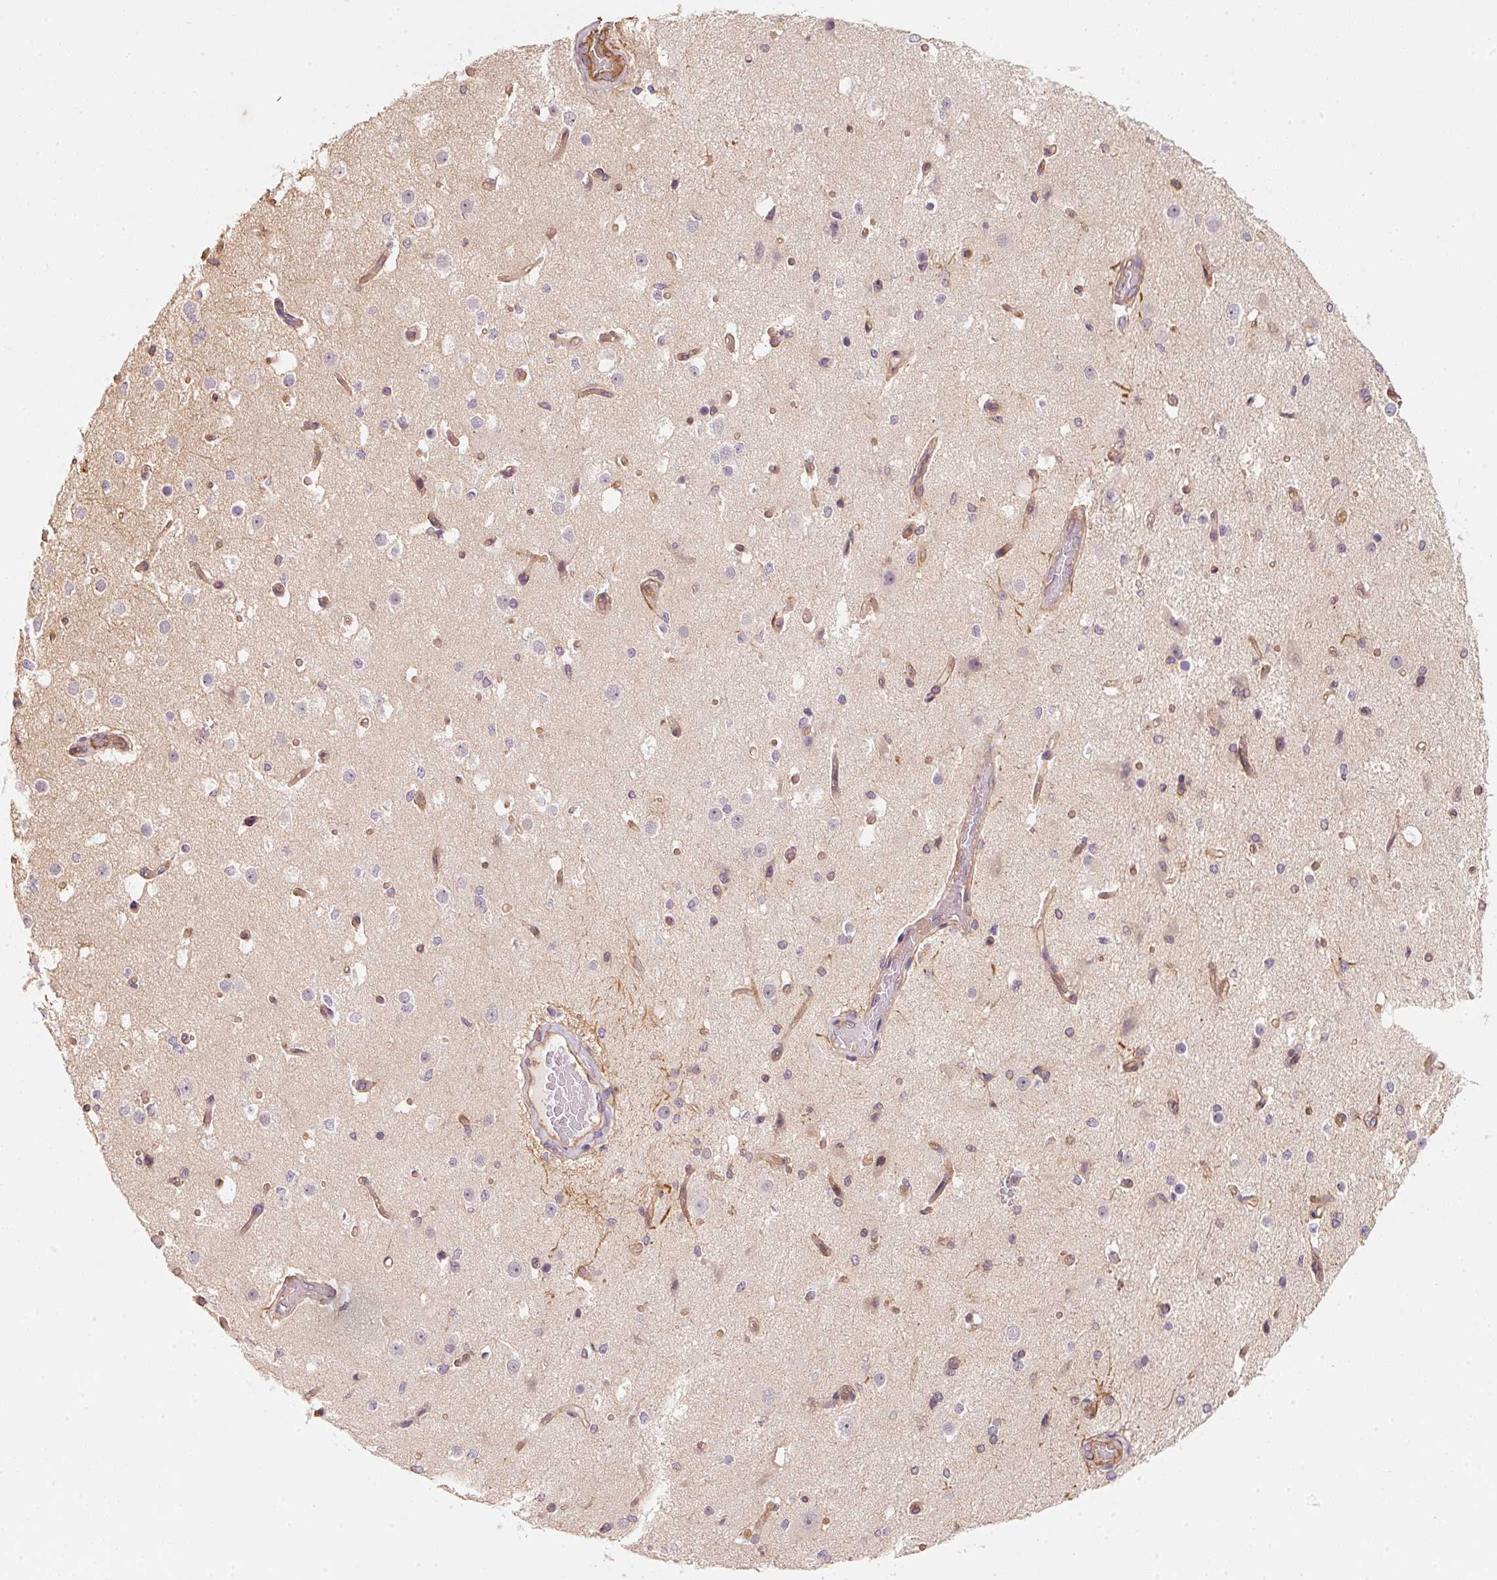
{"staining": {"intensity": "moderate", "quantity": ">75%", "location": "cytoplasmic/membranous"}, "tissue": "cerebral cortex", "cell_type": "Endothelial cells", "image_type": "normal", "snomed": [{"axis": "morphology", "description": "Normal tissue, NOS"}, {"axis": "morphology", "description": "Inflammation, NOS"}, {"axis": "topography", "description": "Cerebral cortex"}], "caption": "This is an image of IHC staining of unremarkable cerebral cortex, which shows moderate positivity in the cytoplasmic/membranous of endothelial cells.", "gene": "CEP95", "patient": {"sex": "male", "age": 6}}